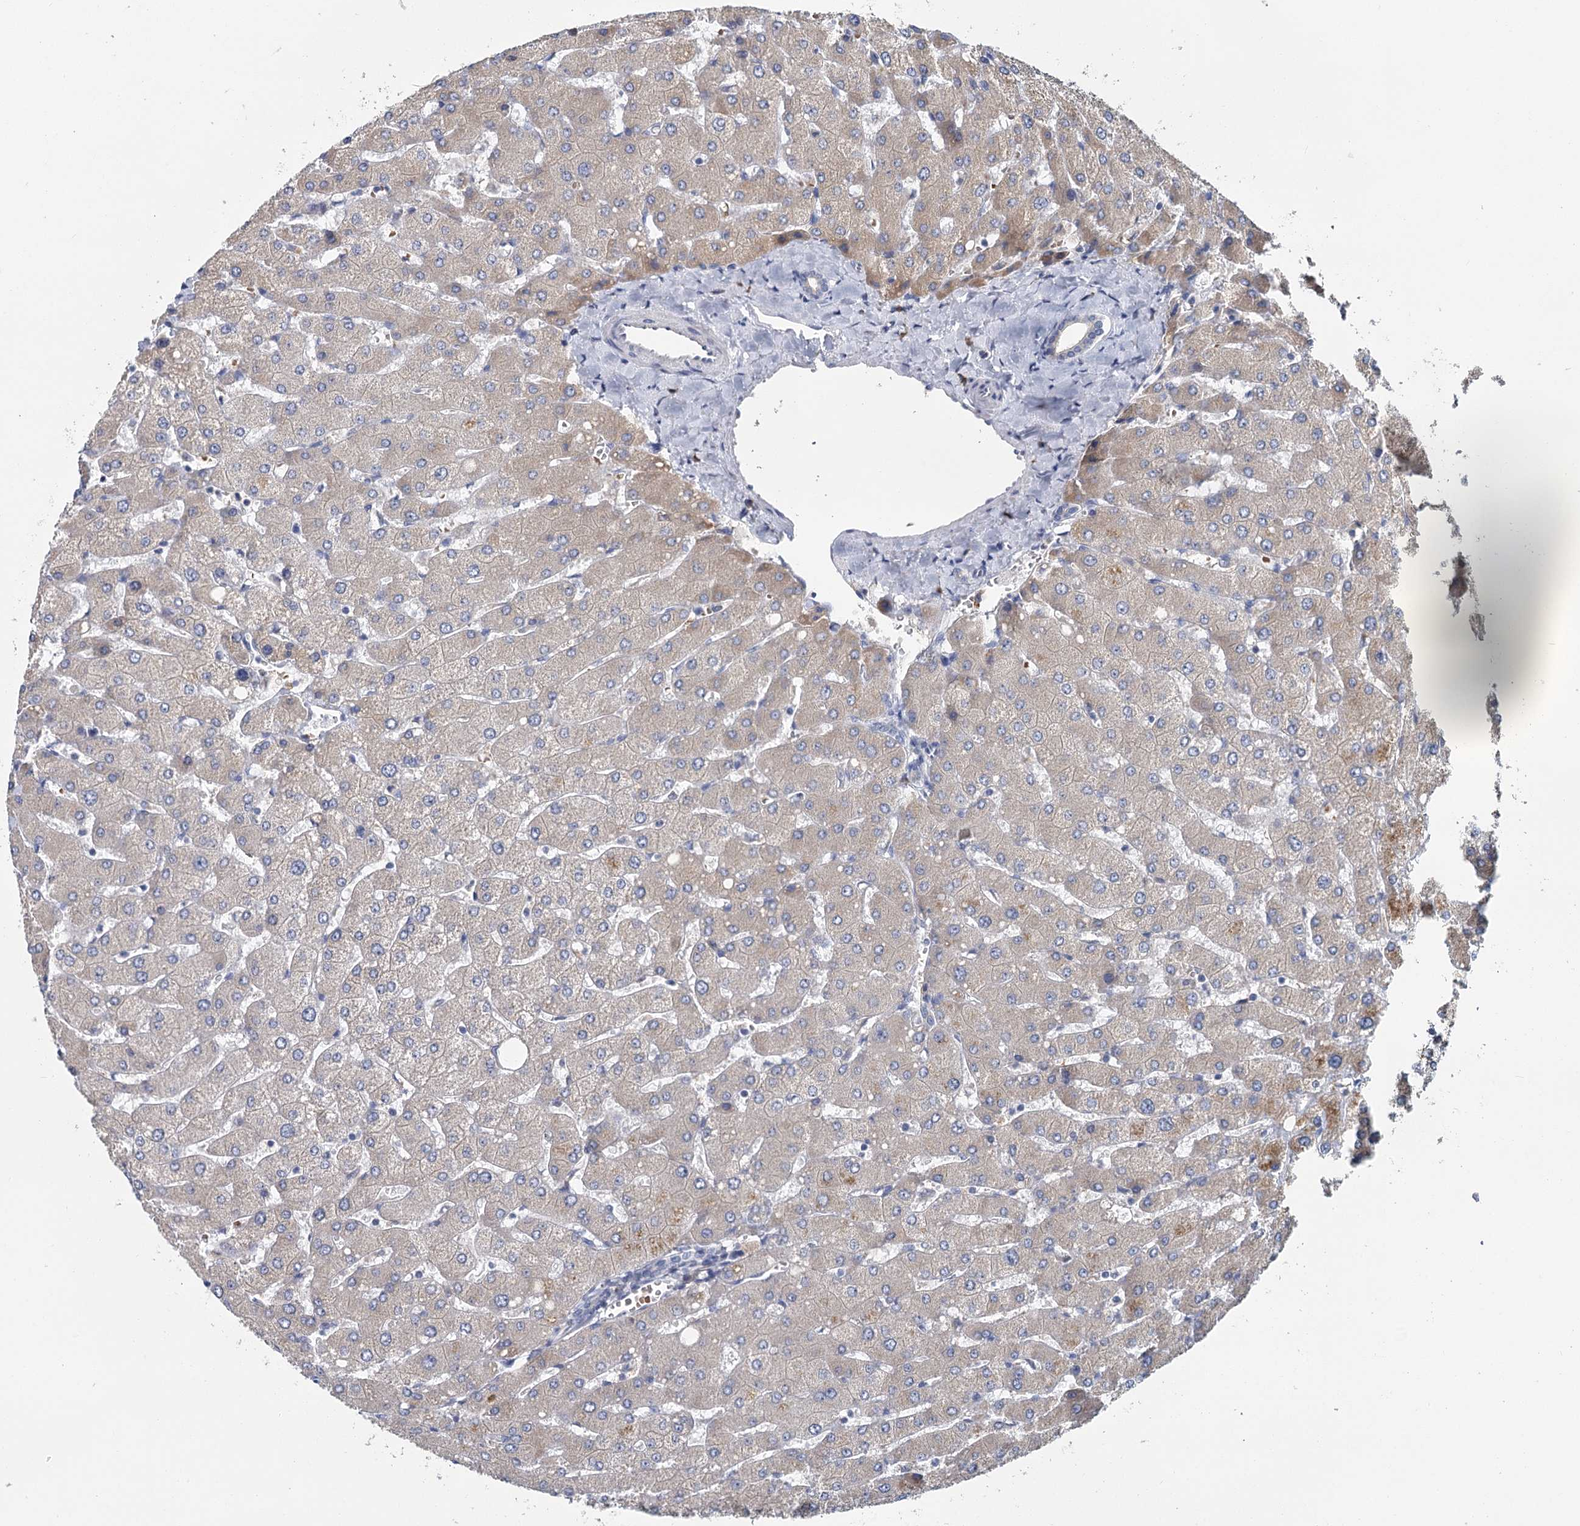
{"staining": {"intensity": "negative", "quantity": "none", "location": "none"}, "tissue": "liver", "cell_type": "Cholangiocytes", "image_type": "normal", "snomed": [{"axis": "morphology", "description": "Normal tissue, NOS"}, {"axis": "topography", "description": "Liver"}], "caption": "An IHC image of benign liver is shown. There is no staining in cholangiocytes of liver.", "gene": "ANKRD16", "patient": {"sex": "male", "age": 55}}